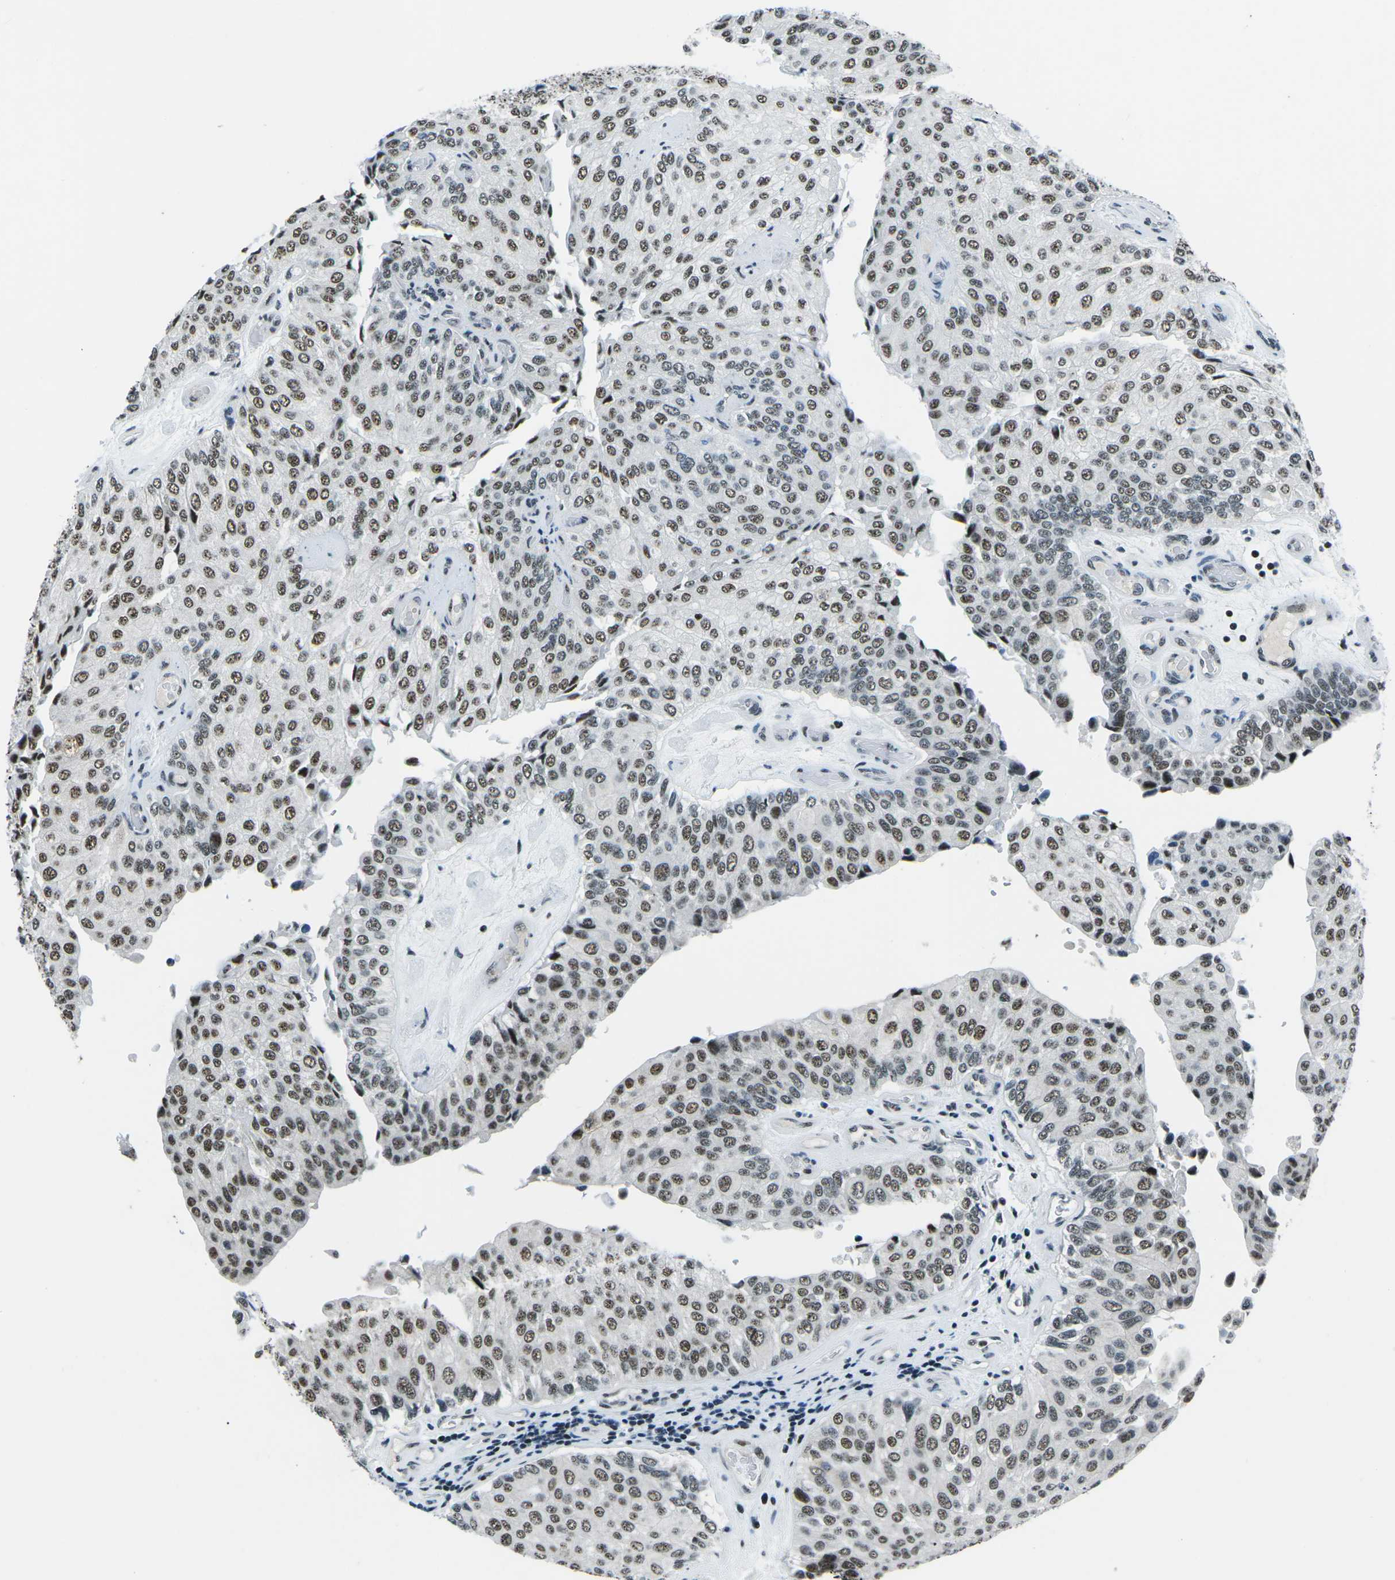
{"staining": {"intensity": "moderate", "quantity": ">75%", "location": "nuclear"}, "tissue": "urothelial cancer", "cell_type": "Tumor cells", "image_type": "cancer", "snomed": [{"axis": "morphology", "description": "Urothelial carcinoma, High grade"}, {"axis": "topography", "description": "Kidney"}, {"axis": "topography", "description": "Urinary bladder"}], "caption": "A brown stain highlights moderate nuclear positivity of a protein in human high-grade urothelial carcinoma tumor cells.", "gene": "RBL2", "patient": {"sex": "male", "age": 77}}